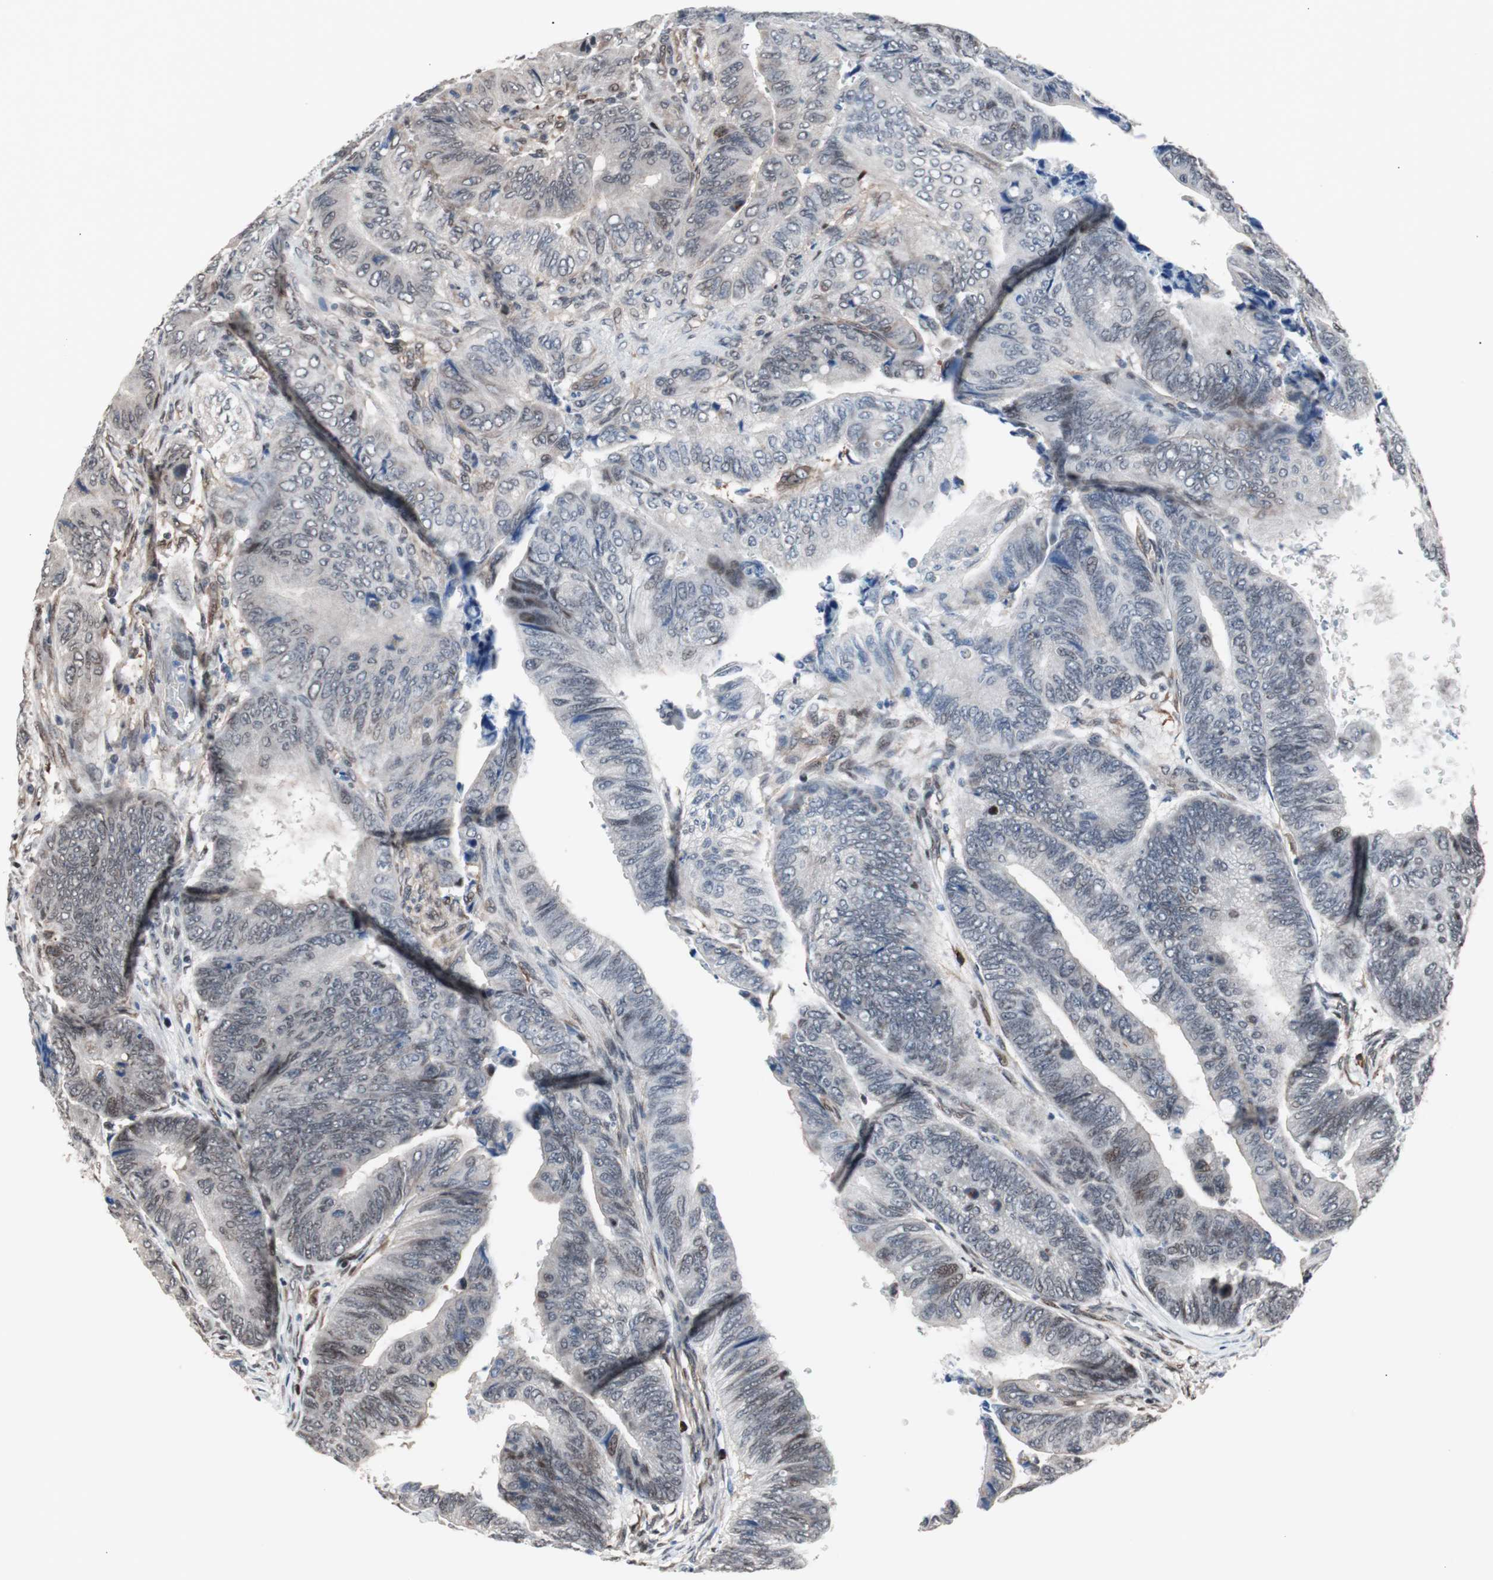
{"staining": {"intensity": "weak", "quantity": "25%-75%", "location": "nuclear"}, "tissue": "colorectal cancer", "cell_type": "Tumor cells", "image_type": "cancer", "snomed": [{"axis": "morphology", "description": "Normal tissue, NOS"}, {"axis": "morphology", "description": "Adenocarcinoma, NOS"}, {"axis": "topography", "description": "Rectum"}, {"axis": "topography", "description": "Peripheral nerve tissue"}], "caption": "Immunohistochemistry photomicrograph of human adenocarcinoma (colorectal) stained for a protein (brown), which demonstrates low levels of weak nuclear expression in about 25%-75% of tumor cells.", "gene": "POGZ", "patient": {"sex": "male", "age": 92}}